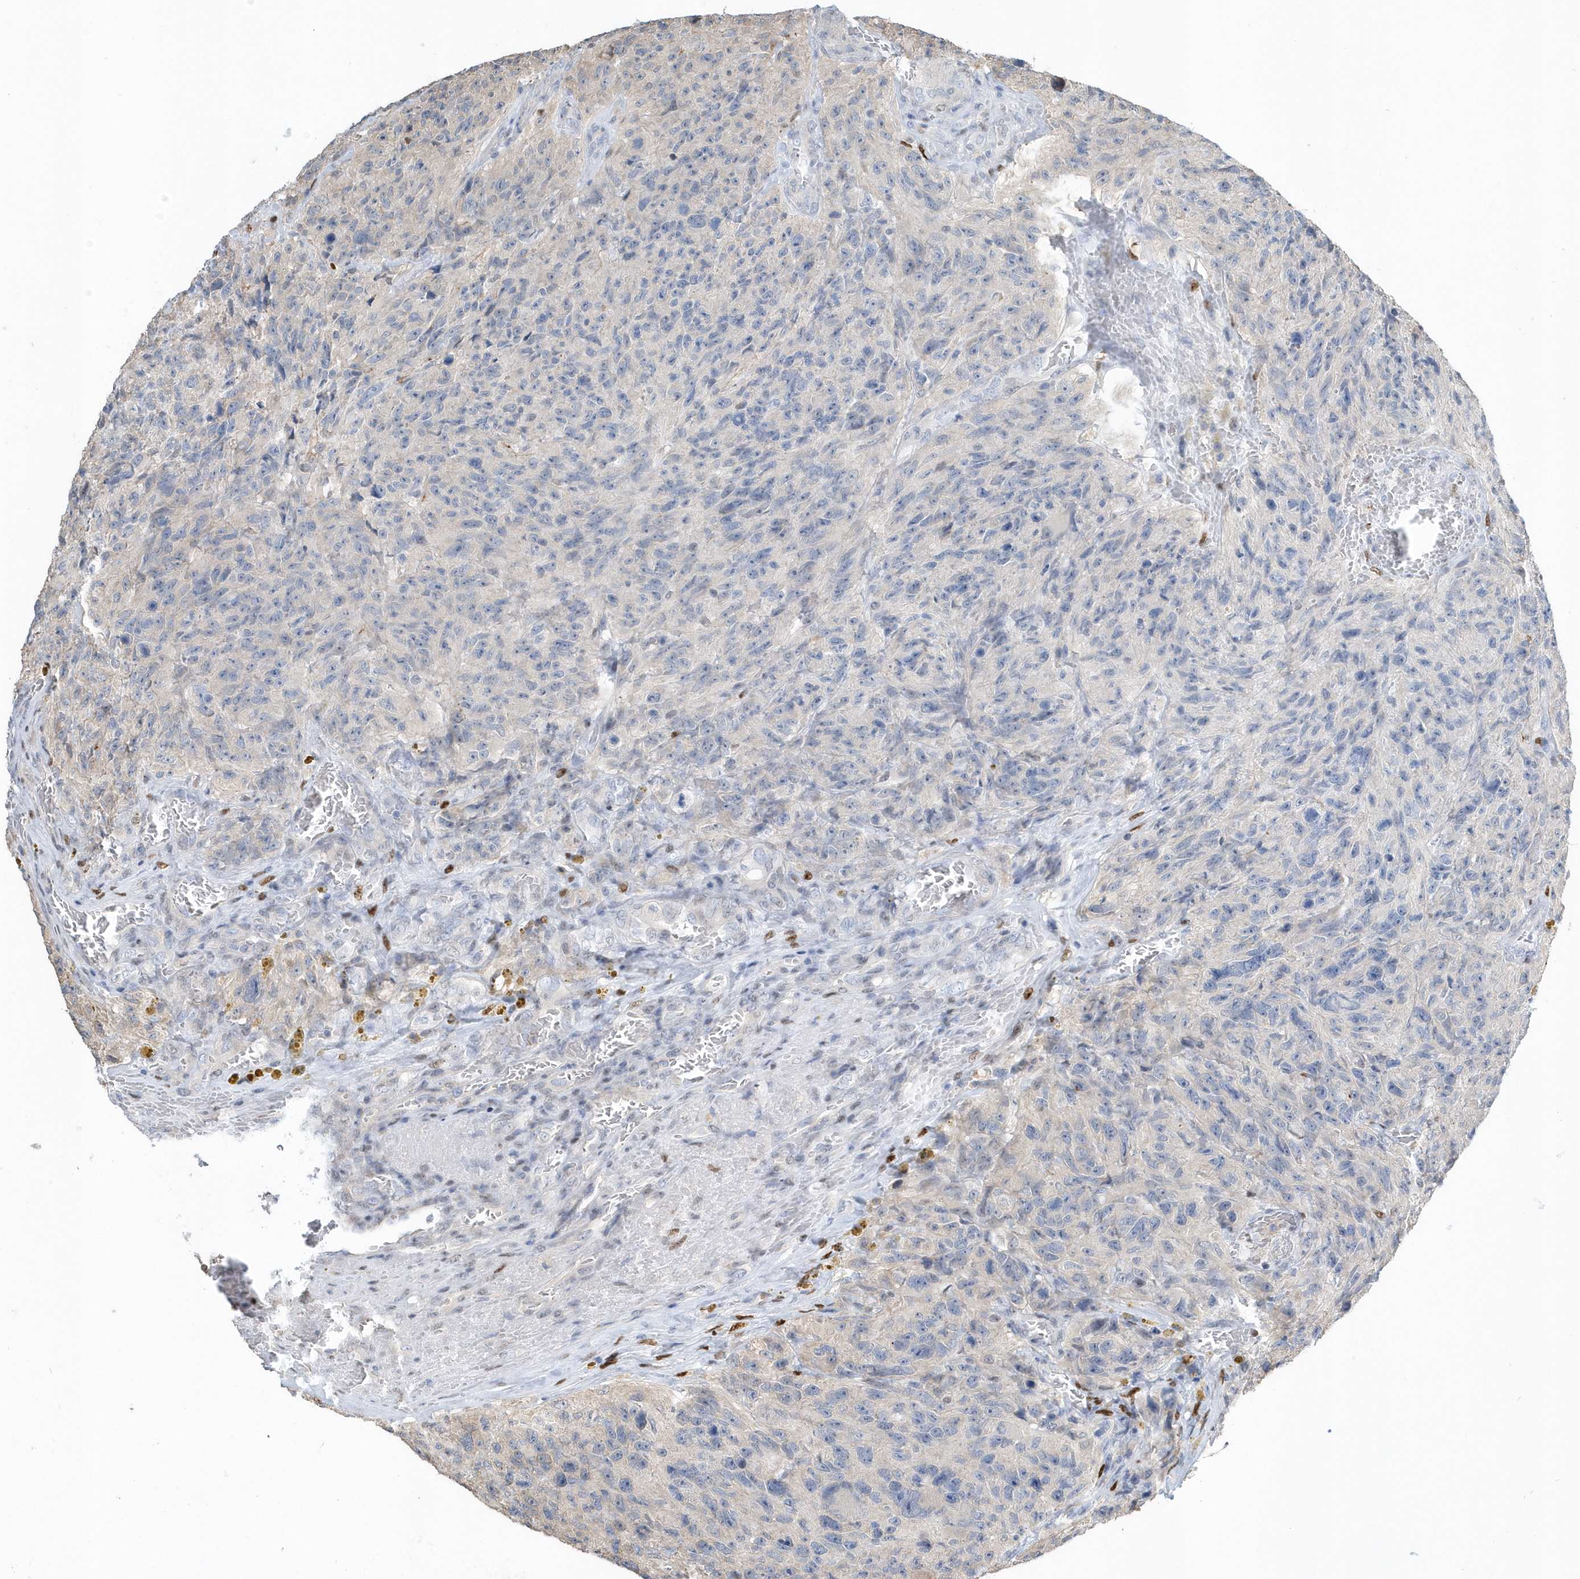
{"staining": {"intensity": "negative", "quantity": "none", "location": "none"}, "tissue": "glioma", "cell_type": "Tumor cells", "image_type": "cancer", "snomed": [{"axis": "morphology", "description": "Glioma, malignant, High grade"}, {"axis": "topography", "description": "Brain"}], "caption": "The immunohistochemistry image has no significant expression in tumor cells of glioma tissue.", "gene": "MACROH2A2", "patient": {"sex": "male", "age": 69}}